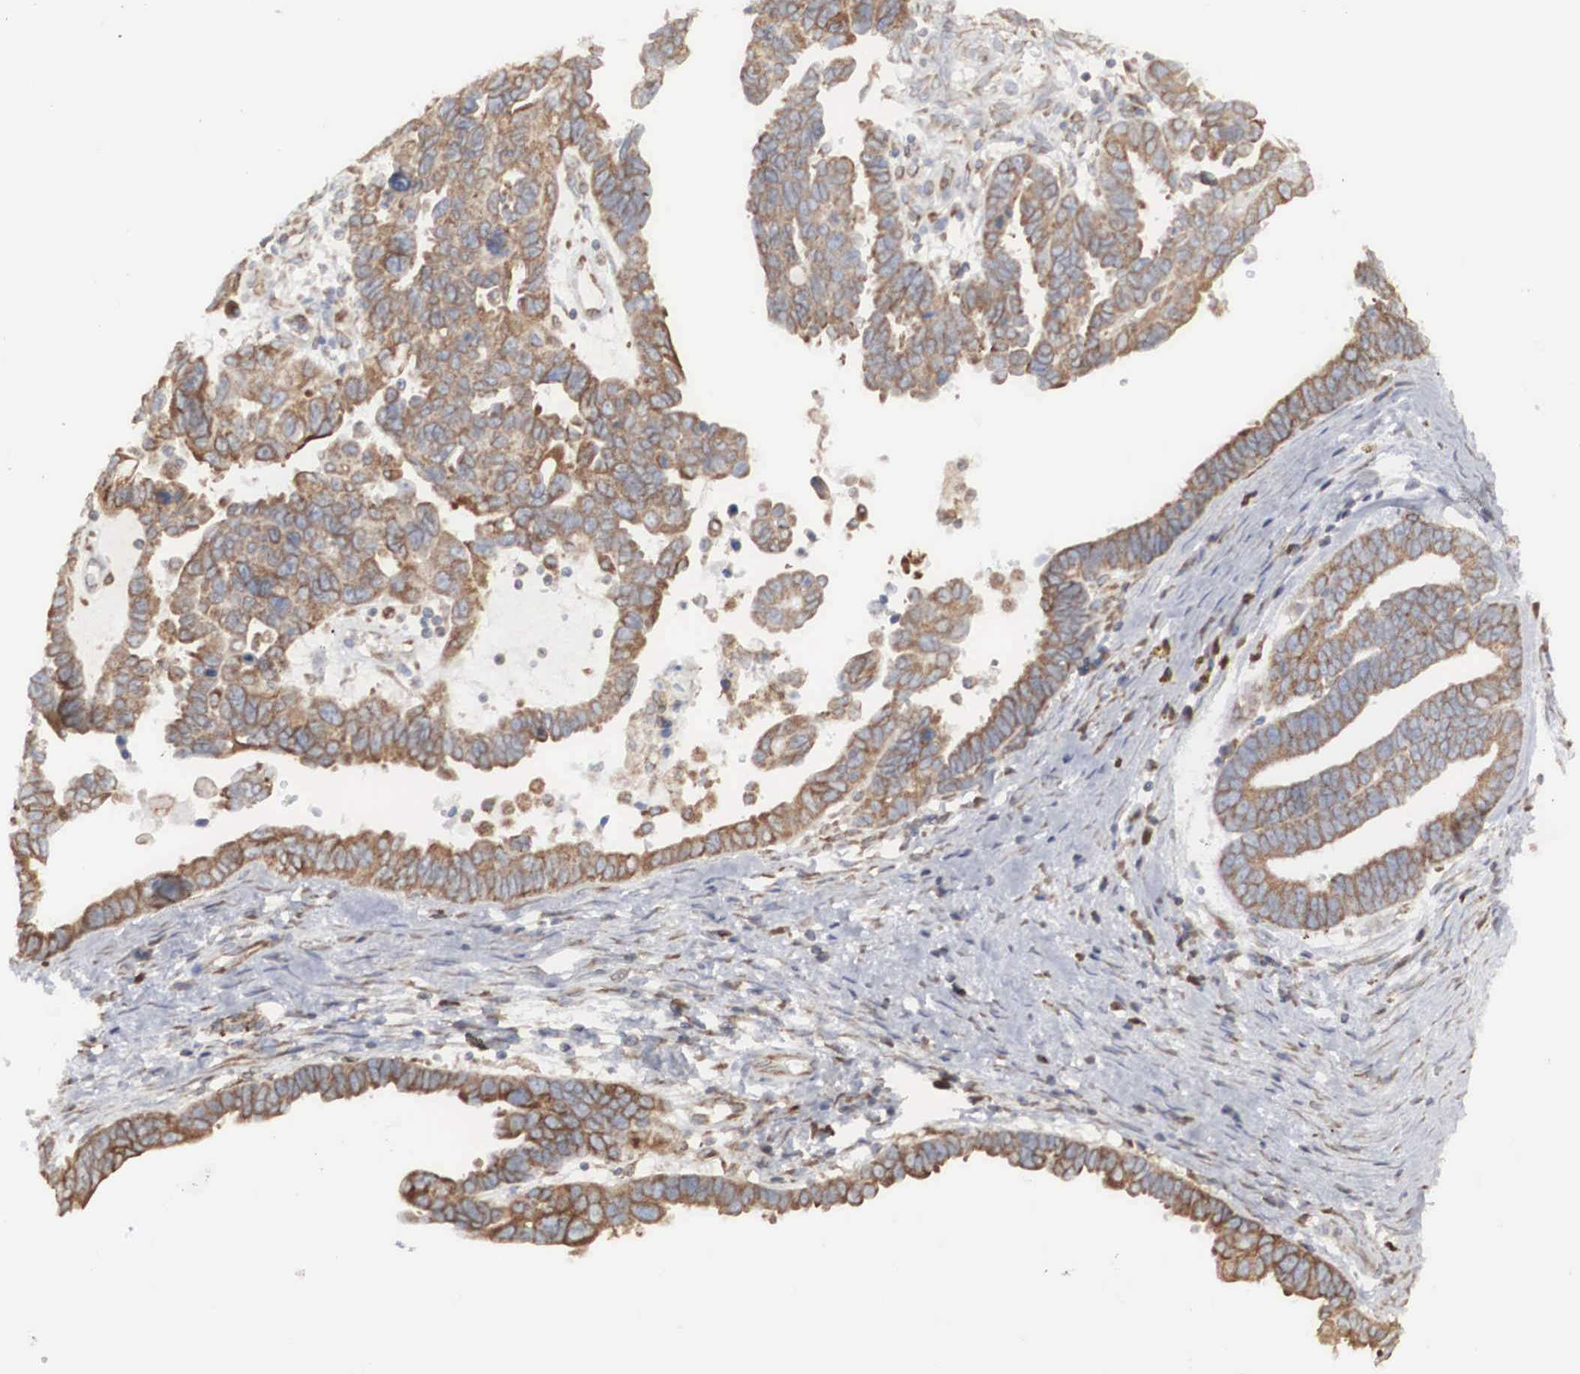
{"staining": {"intensity": "moderate", "quantity": ">75%", "location": "cytoplasmic/membranous"}, "tissue": "ovarian cancer", "cell_type": "Tumor cells", "image_type": "cancer", "snomed": [{"axis": "morphology", "description": "Carcinoma, endometroid"}, {"axis": "morphology", "description": "Cystadenocarcinoma, serous, NOS"}, {"axis": "topography", "description": "Ovary"}], "caption": "Brown immunohistochemical staining in human ovarian serous cystadenocarcinoma displays moderate cytoplasmic/membranous expression in about >75% of tumor cells.", "gene": "MIA2", "patient": {"sex": "female", "age": 45}}